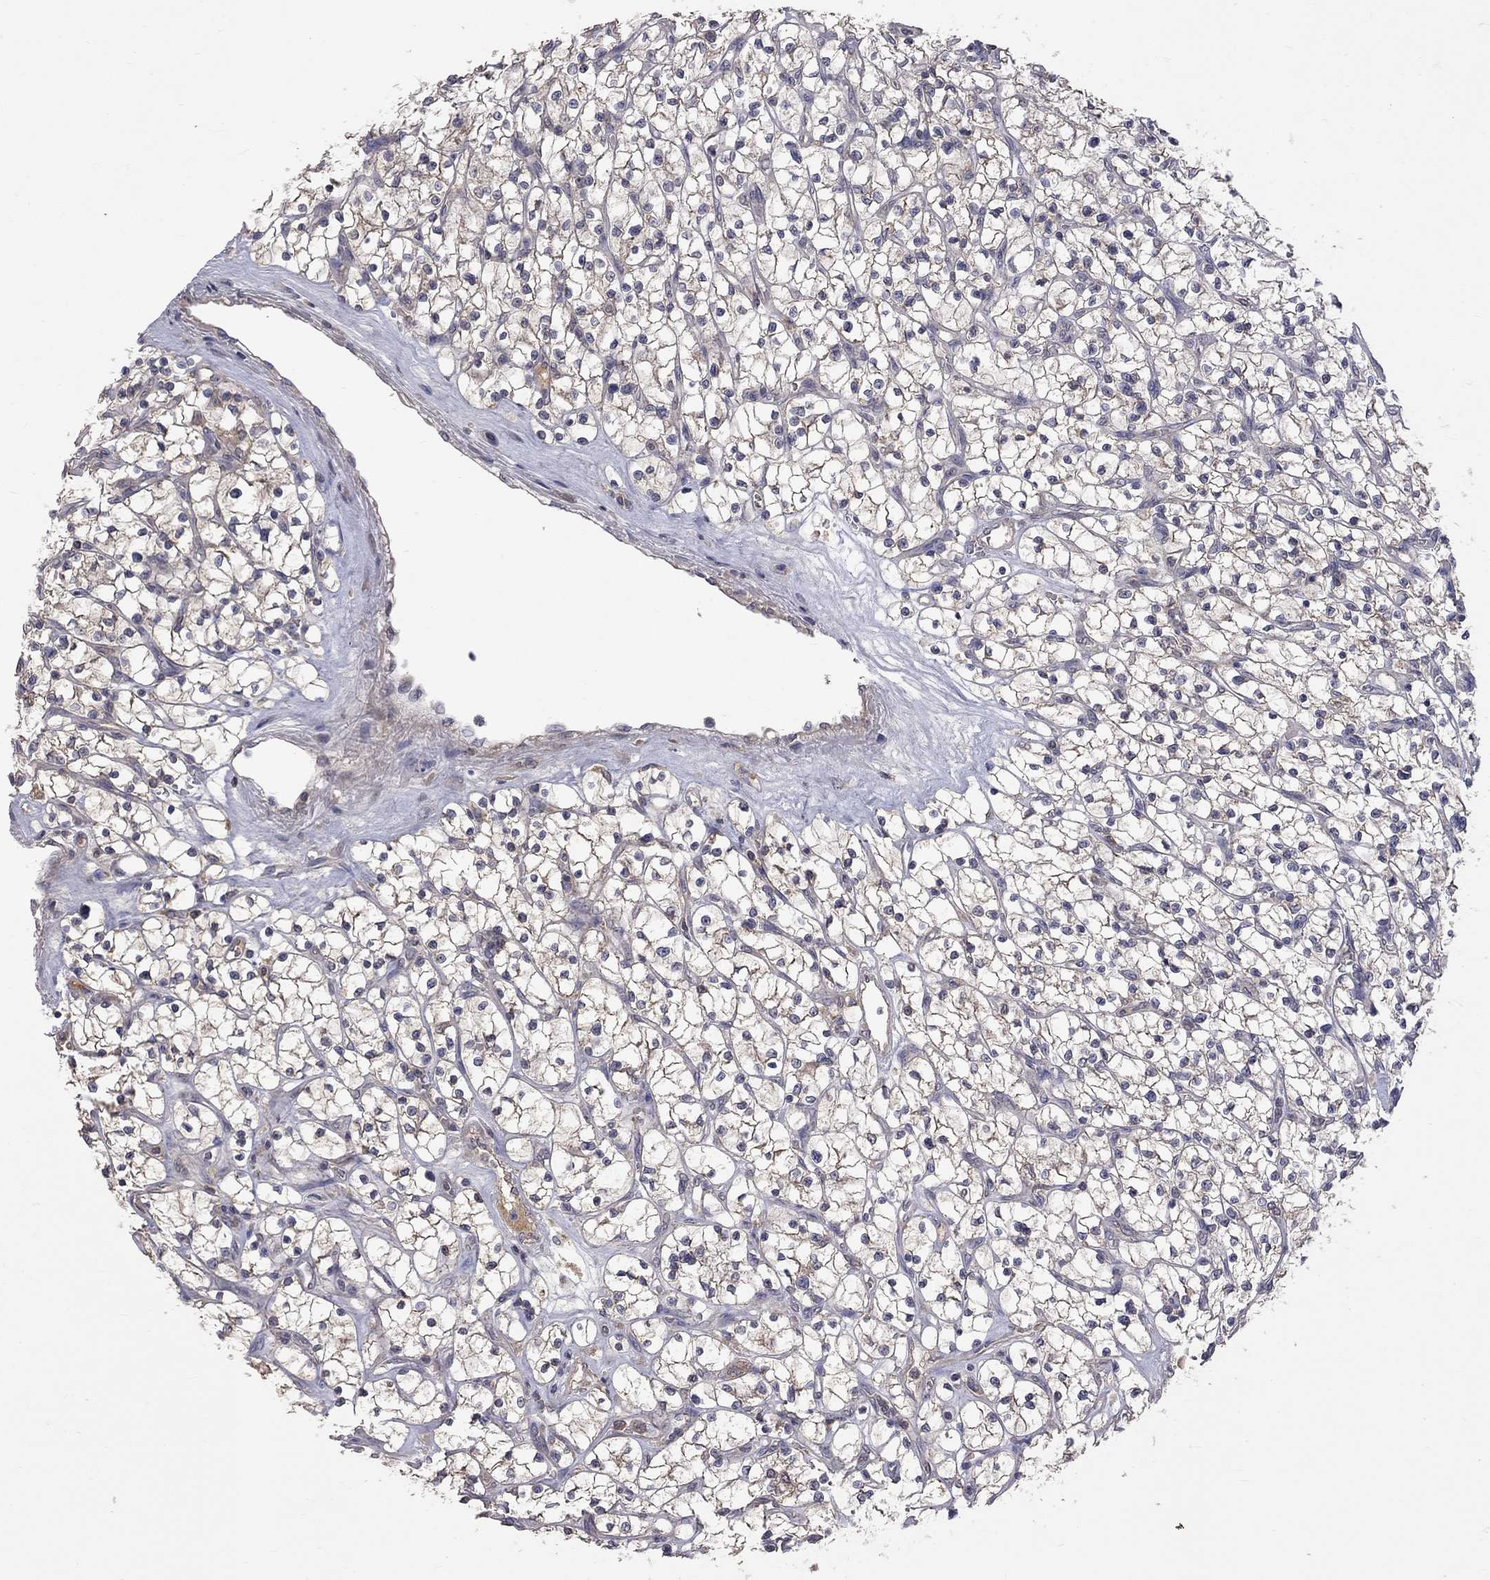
{"staining": {"intensity": "moderate", "quantity": ">75%", "location": "cytoplasmic/membranous"}, "tissue": "renal cancer", "cell_type": "Tumor cells", "image_type": "cancer", "snomed": [{"axis": "morphology", "description": "Adenocarcinoma, NOS"}, {"axis": "topography", "description": "Kidney"}], "caption": "Protein staining exhibits moderate cytoplasmic/membranous positivity in about >75% of tumor cells in renal cancer (adenocarcinoma).", "gene": "HTR6", "patient": {"sex": "female", "age": 64}}